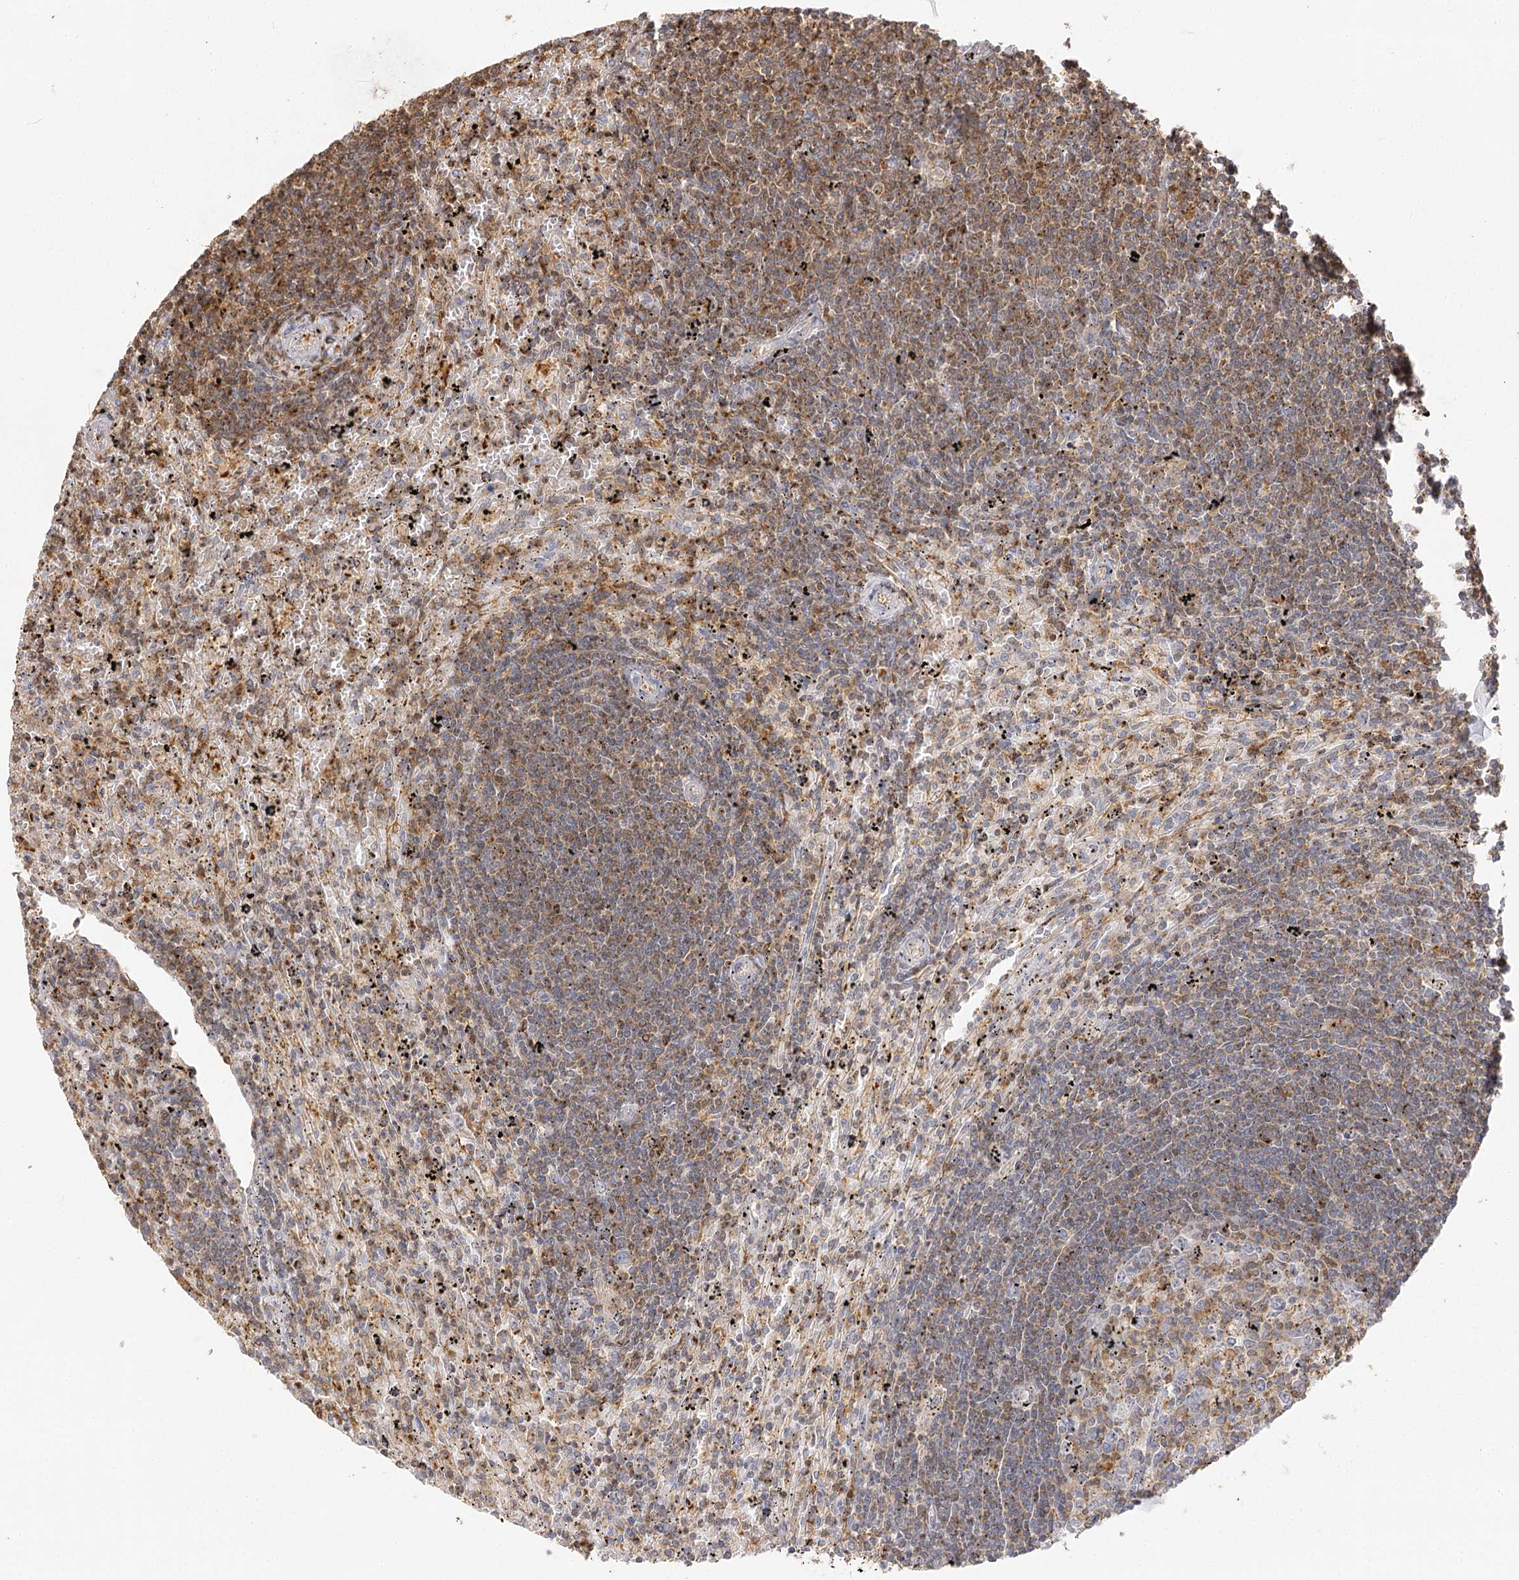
{"staining": {"intensity": "moderate", "quantity": "25%-75%", "location": "cytoplasmic/membranous"}, "tissue": "lymphoma", "cell_type": "Tumor cells", "image_type": "cancer", "snomed": [{"axis": "morphology", "description": "Malignant lymphoma, non-Hodgkin's type, Low grade"}, {"axis": "topography", "description": "Spleen"}], "caption": "Protein expression by immunohistochemistry reveals moderate cytoplasmic/membranous expression in about 25%-75% of tumor cells in malignant lymphoma, non-Hodgkin's type (low-grade).", "gene": "SEC24B", "patient": {"sex": "male", "age": 76}}